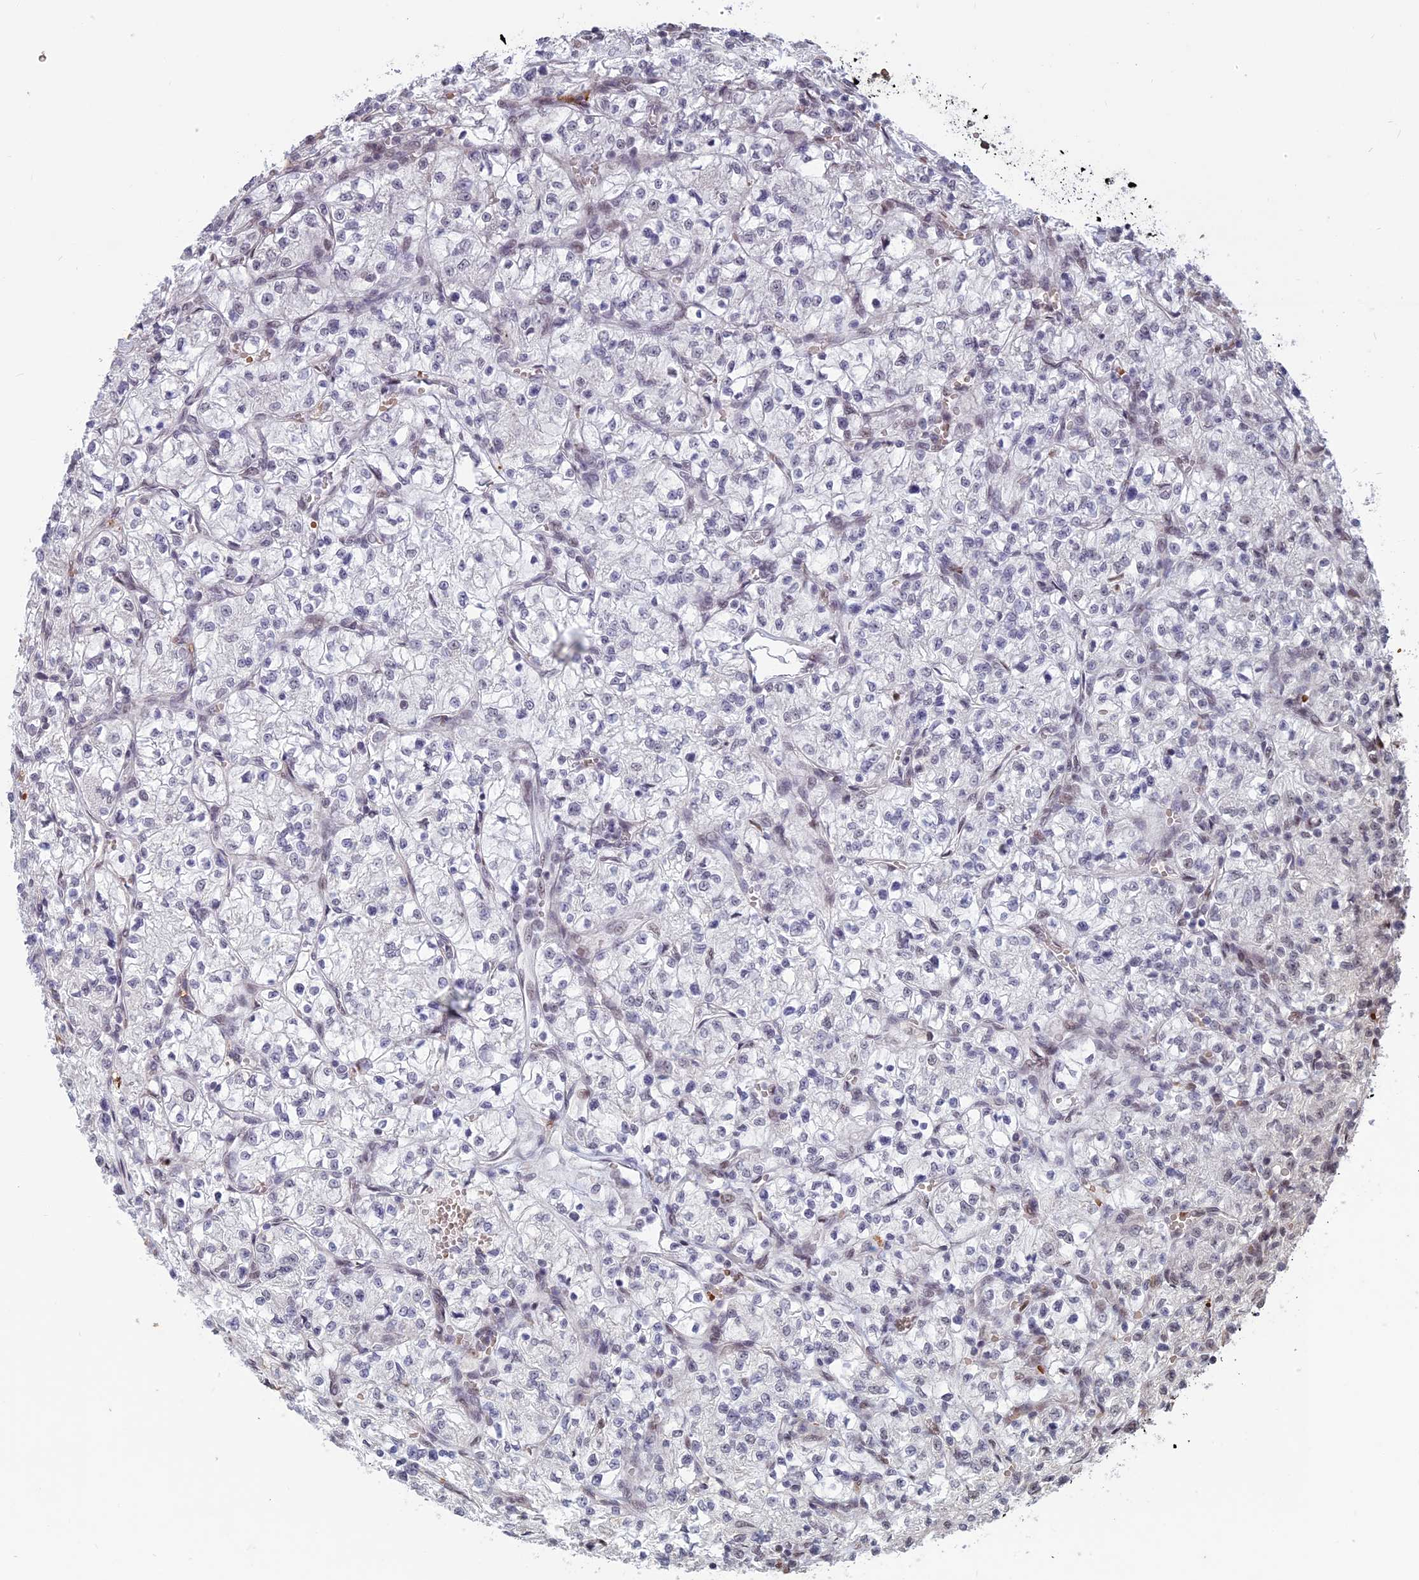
{"staining": {"intensity": "negative", "quantity": "none", "location": "none"}, "tissue": "renal cancer", "cell_type": "Tumor cells", "image_type": "cancer", "snomed": [{"axis": "morphology", "description": "Adenocarcinoma, NOS"}, {"axis": "topography", "description": "Kidney"}], "caption": "Immunohistochemistry of renal adenocarcinoma shows no positivity in tumor cells. (Stains: DAB immunohistochemistry (IHC) with hematoxylin counter stain, Microscopy: brightfield microscopy at high magnification).", "gene": "MFAP1", "patient": {"sex": "female", "age": 64}}